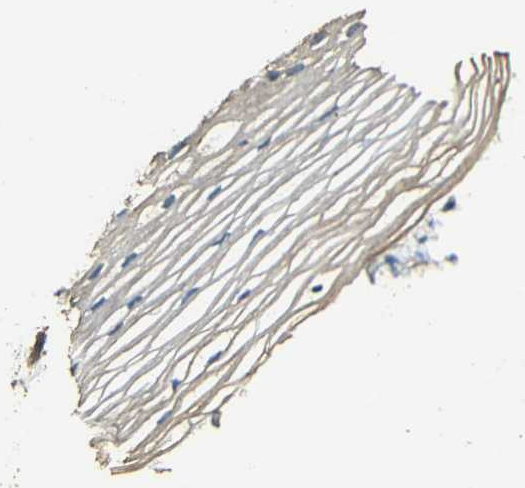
{"staining": {"intensity": "weak", "quantity": ">75%", "location": "cytoplasmic/membranous"}, "tissue": "vagina", "cell_type": "Squamous epithelial cells", "image_type": "normal", "snomed": [{"axis": "morphology", "description": "Normal tissue, NOS"}, {"axis": "topography", "description": "Vagina"}], "caption": "Immunohistochemical staining of normal human vagina shows >75% levels of weak cytoplasmic/membranous protein staining in approximately >75% of squamous epithelial cells.", "gene": "CASP8", "patient": {"sex": "female", "age": 32}}